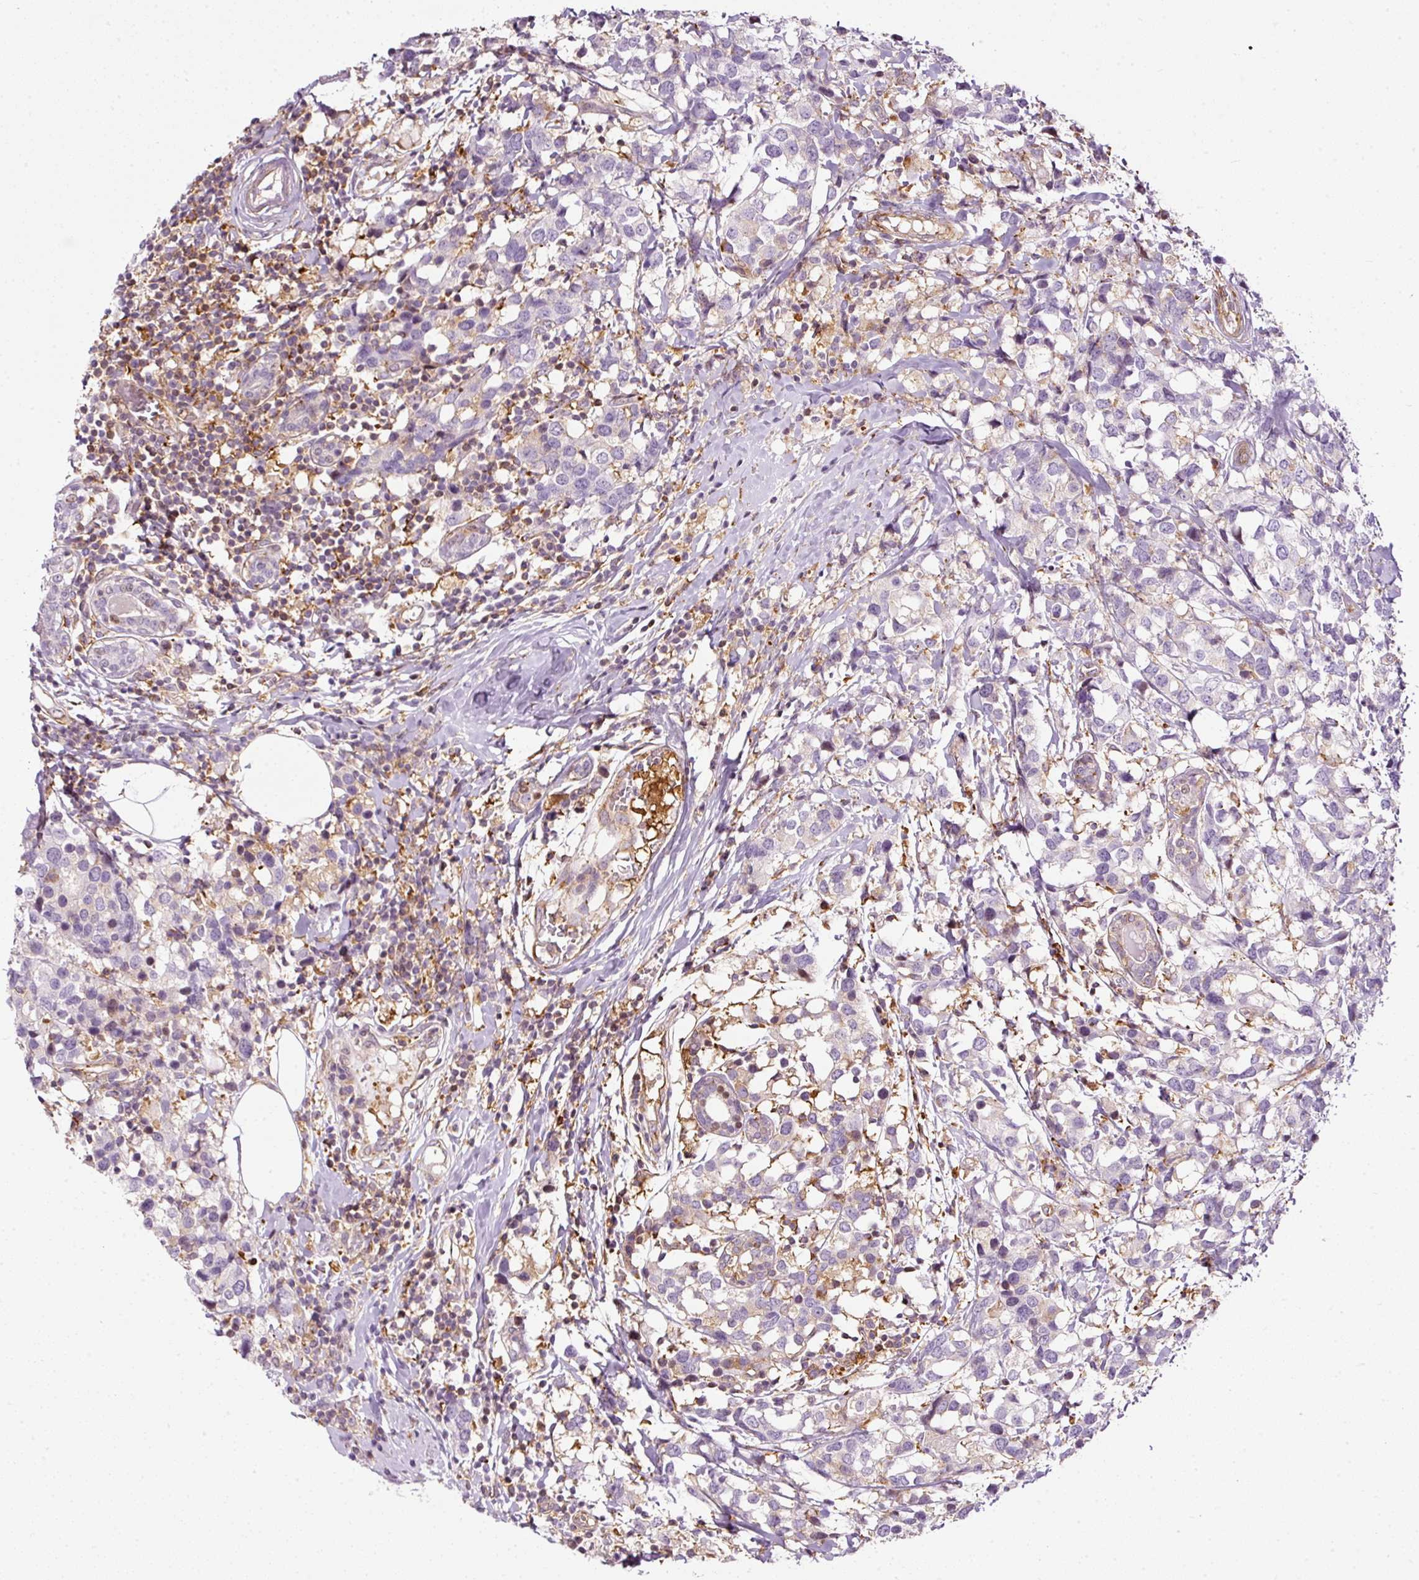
{"staining": {"intensity": "weak", "quantity": "25%-75%", "location": "cytoplasmic/membranous"}, "tissue": "breast cancer", "cell_type": "Tumor cells", "image_type": "cancer", "snomed": [{"axis": "morphology", "description": "Lobular carcinoma"}, {"axis": "topography", "description": "Breast"}], "caption": "DAB immunohistochemical staining of lobular carcinoma (breast) demonstrates weak cytoplasmic/membranous protein positivity in approximately 25%-75% of tumor cells.", "gene": "SCNM1", "patient": {"sex": "female", "age": 59}}